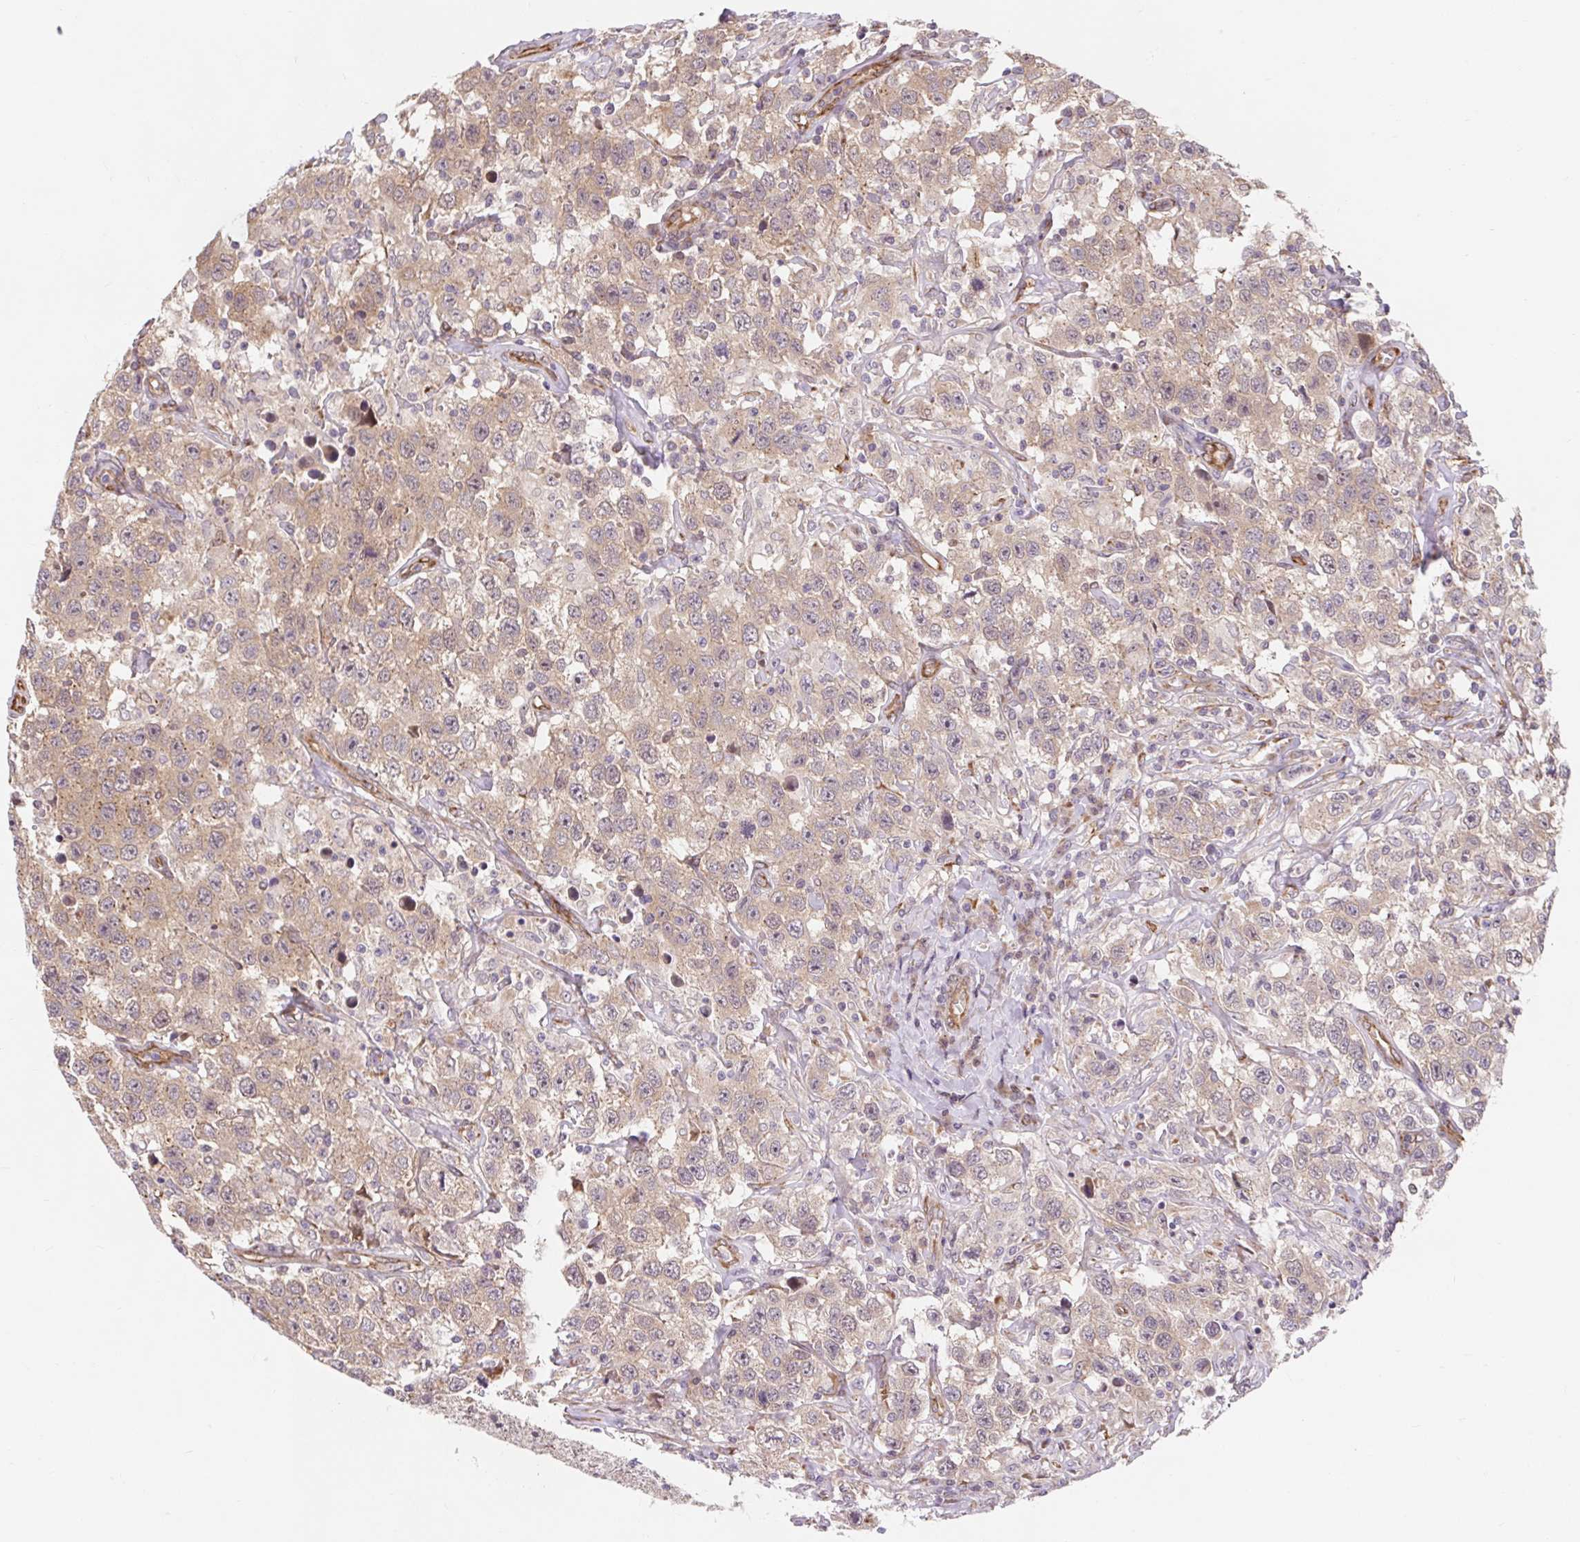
{"staining": {"intensity": "weak", "quantity": ">75%", "location": "cytoplasmic/membranous"}, "tissue": "testis cancer", "cell_type": "Tumor cells", "image_type": "cancer", "snomed": [{"axis": "morphology", "description": "Seminoma, NOS"}, {"axis": "topography", "description": "Testis"}], "caption": "Immunohistochemical staining of human testis seminoma exhibits low levels of weak cytoplasmic/membranous protein positivity in approximately >75% of tumor cells. (Brightfield microscopy of DAB IHC at high magnification).", "gene": "LYPD5", "patient": {"sex": "male", "age": 41}}